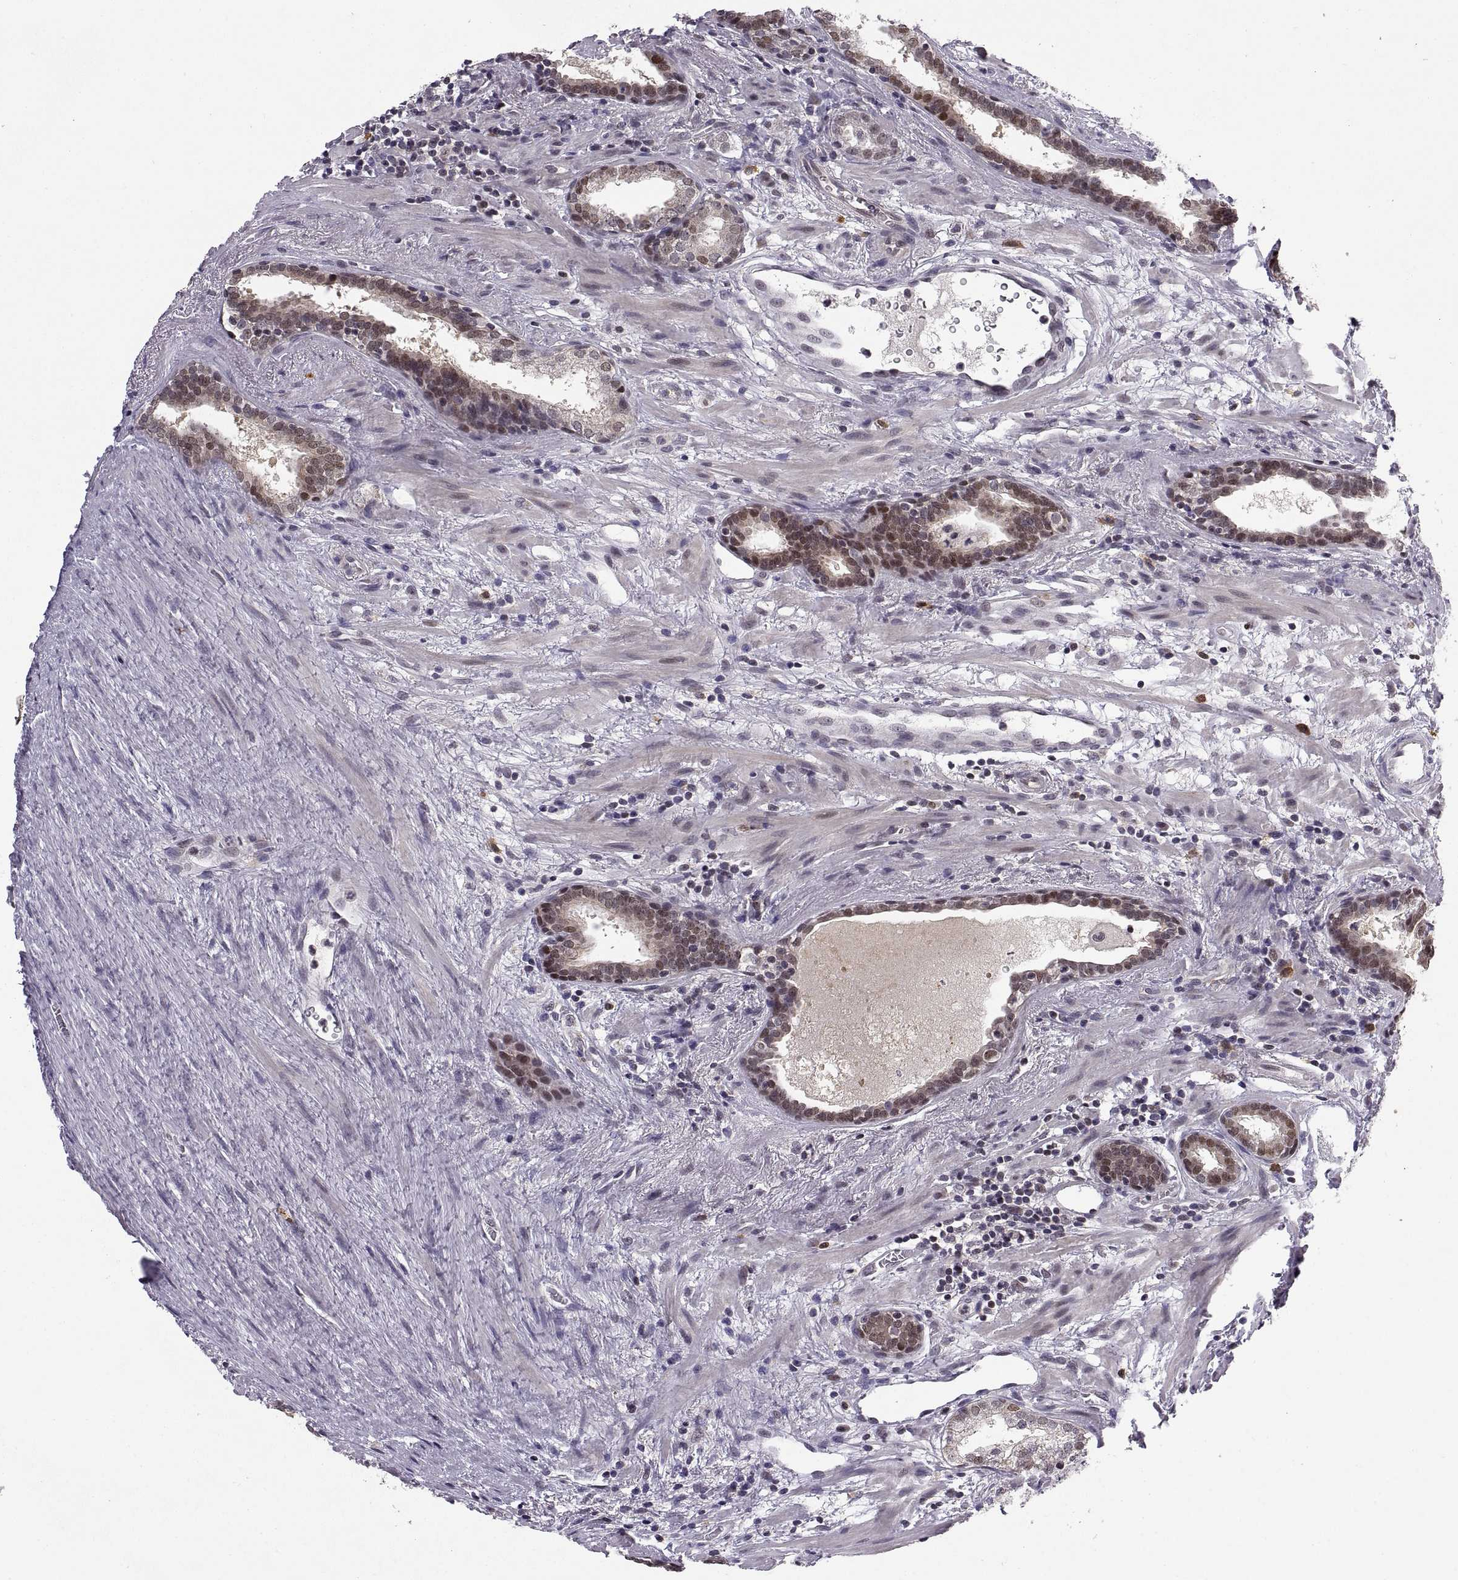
{"staining": {"intensity": "weak", "quantity": "<25%", "location": "nuclear"}, "tissue": "prostate cancer", "cell_type": "Tumor cells", "image_type": "cancer", "snomed": [{"axis": "morphology", "description": "Adenocarcinoma, NOS"}, {"axis": "topography", "description": "Prostate"}], "caption": "Prostate cancer (adenocarcinoma) stained for a protein using immunohistochemistry reveals no staining tumor cells.", "gene": "CHFR", "patient": {"sex": "male", "age": 66}}